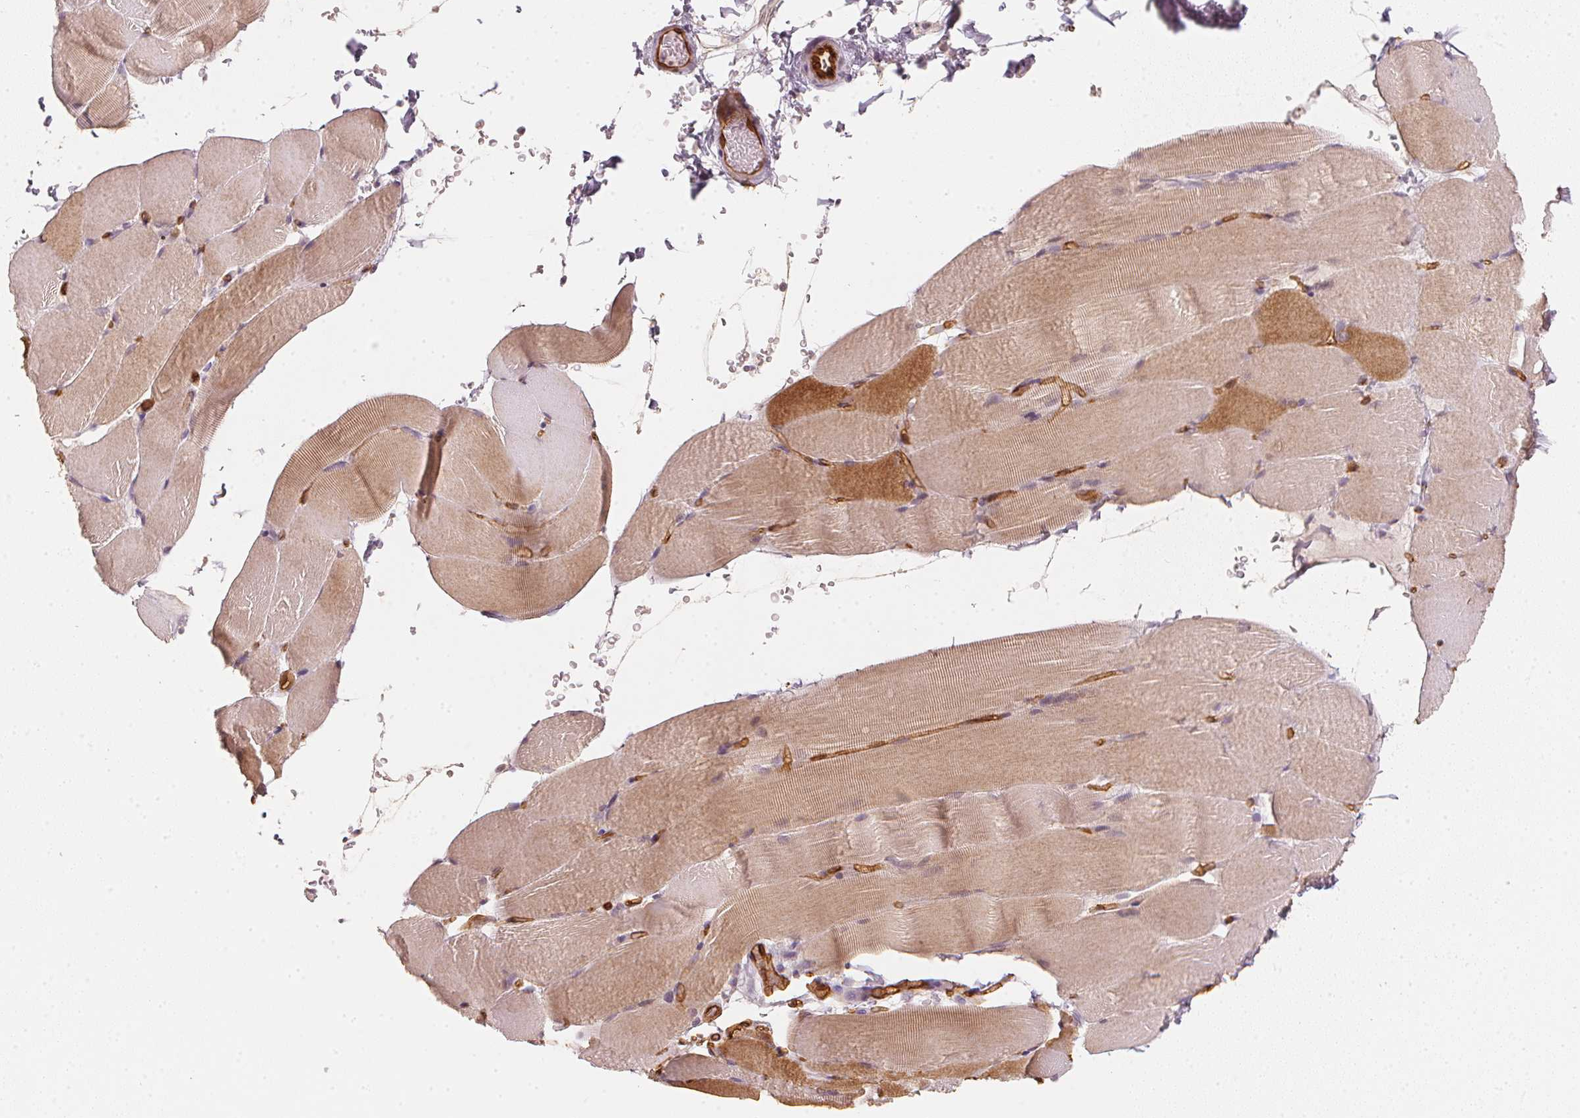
{"staining": {"intensity": "moderate", "quantity": ">75%", "location": "cytoplasmic/membranous"}, "tissue": "skeletal muscle", "cell_type": "Myocytes", "image_type": "normal", "snomed": [{"axis": "morphology", "description": "Normal tissue, NOS"}, {"axis": "topography", "description": "Skeletal muscle"}], "caption": "Myocytes exhibit medium levels of moderate cytoplasmic/membranous staining in approximately >75% of cells in benign skeletal muscle. (Stains: DAB in brown, nuclei in blue, Microscopy: brightfield microscopy at high magnification).", "gene": "CIB1", "patient": {"sex": "female", "age": 37}}